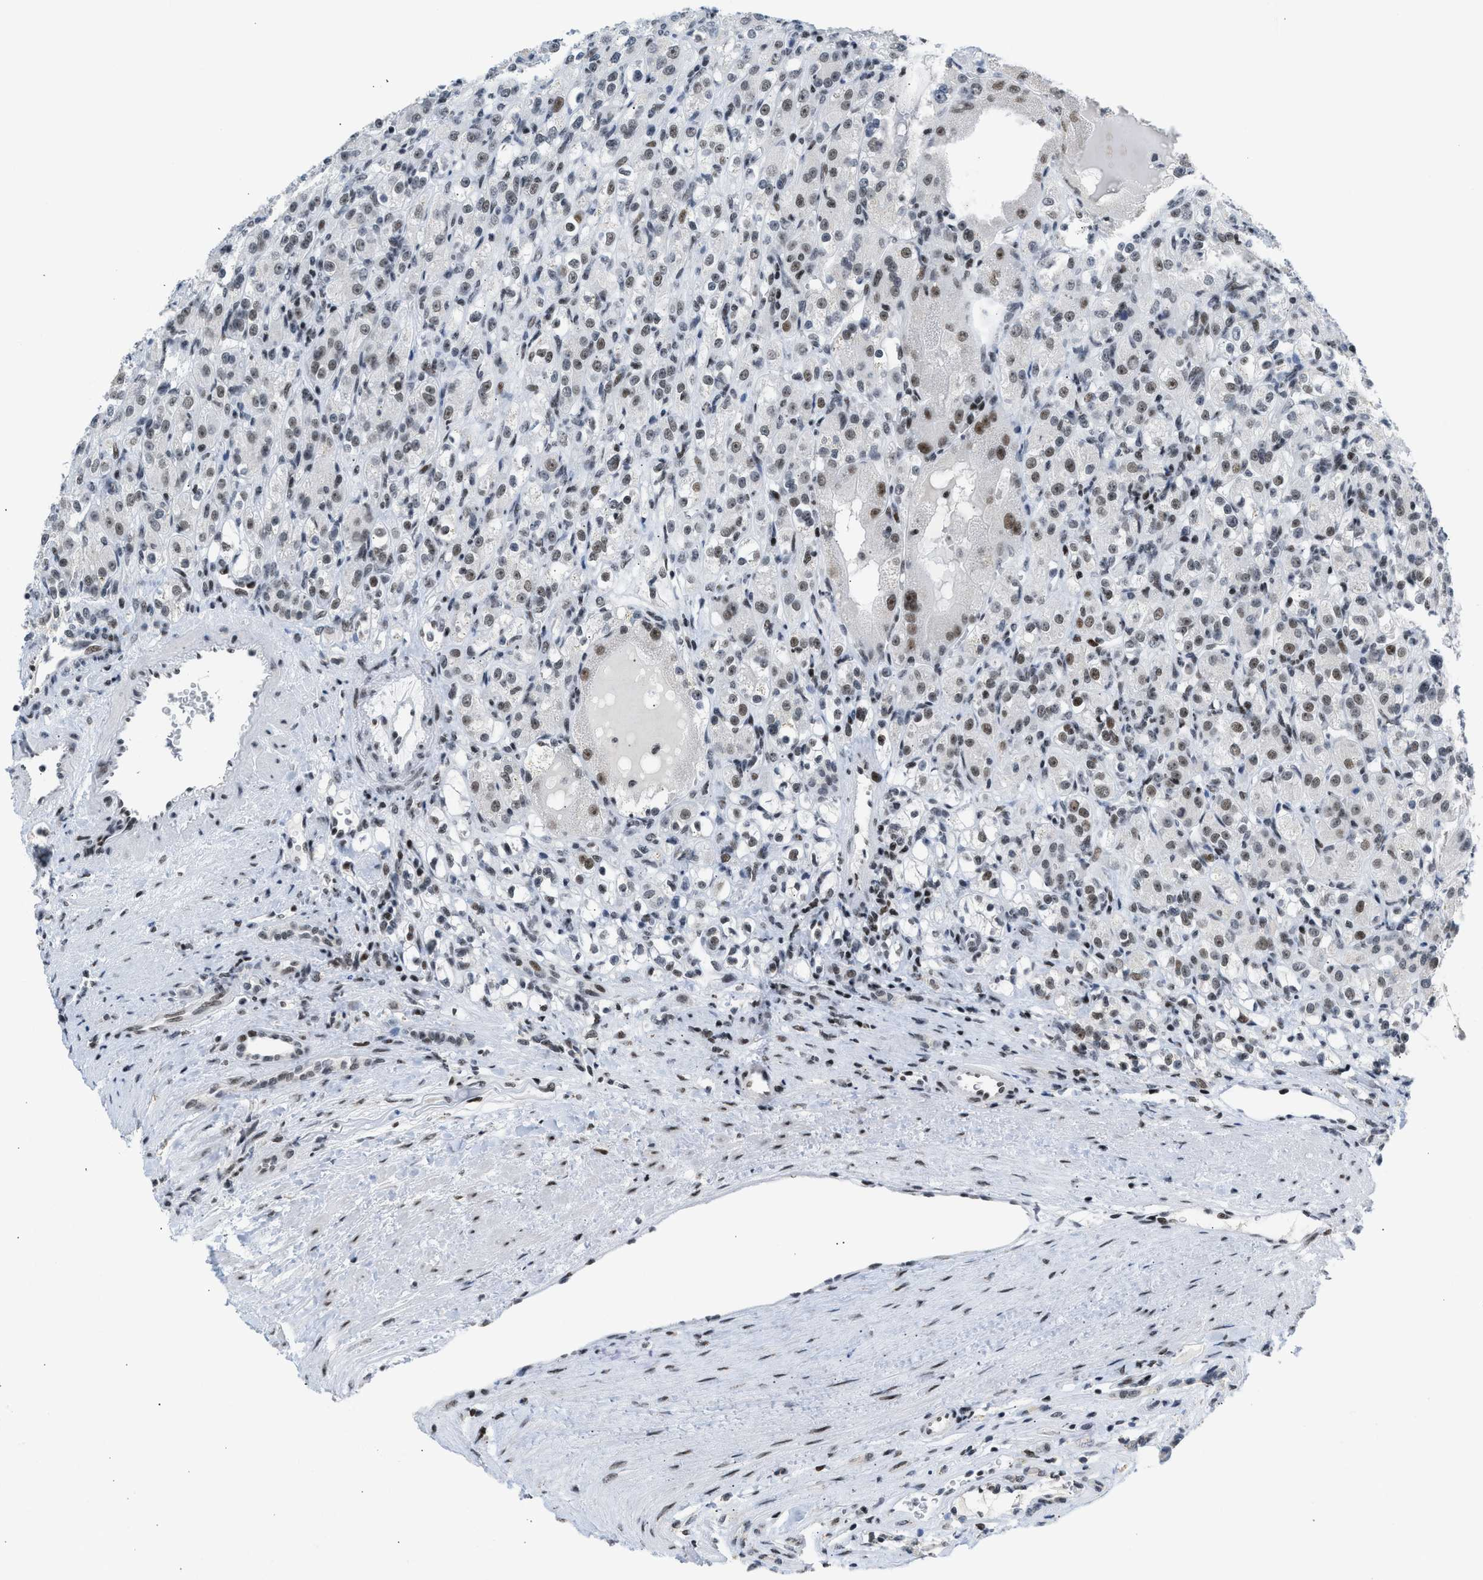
{"staining": {"intensity": "weak", "quantity": ">75%", "location": "nuclear"}, "tissue": "renal cancer", "cell_type": "Tumor cells", "image_type": "cancer", "snomed": [{"axis": "morphology", "description": "Normal tissue, NOS"}, {"axis": "morphology", "description": "Adenocarcinoma, NOS"}, {"axis": "topography", "description": "Kidney"}], "caption": "Renal adenocarcinoma stained with IHC shows weak nuclear expression in about >75% of tumor cells.", "gene": "TERF2IP", "patient": {"sex": "male", "age": 61}}